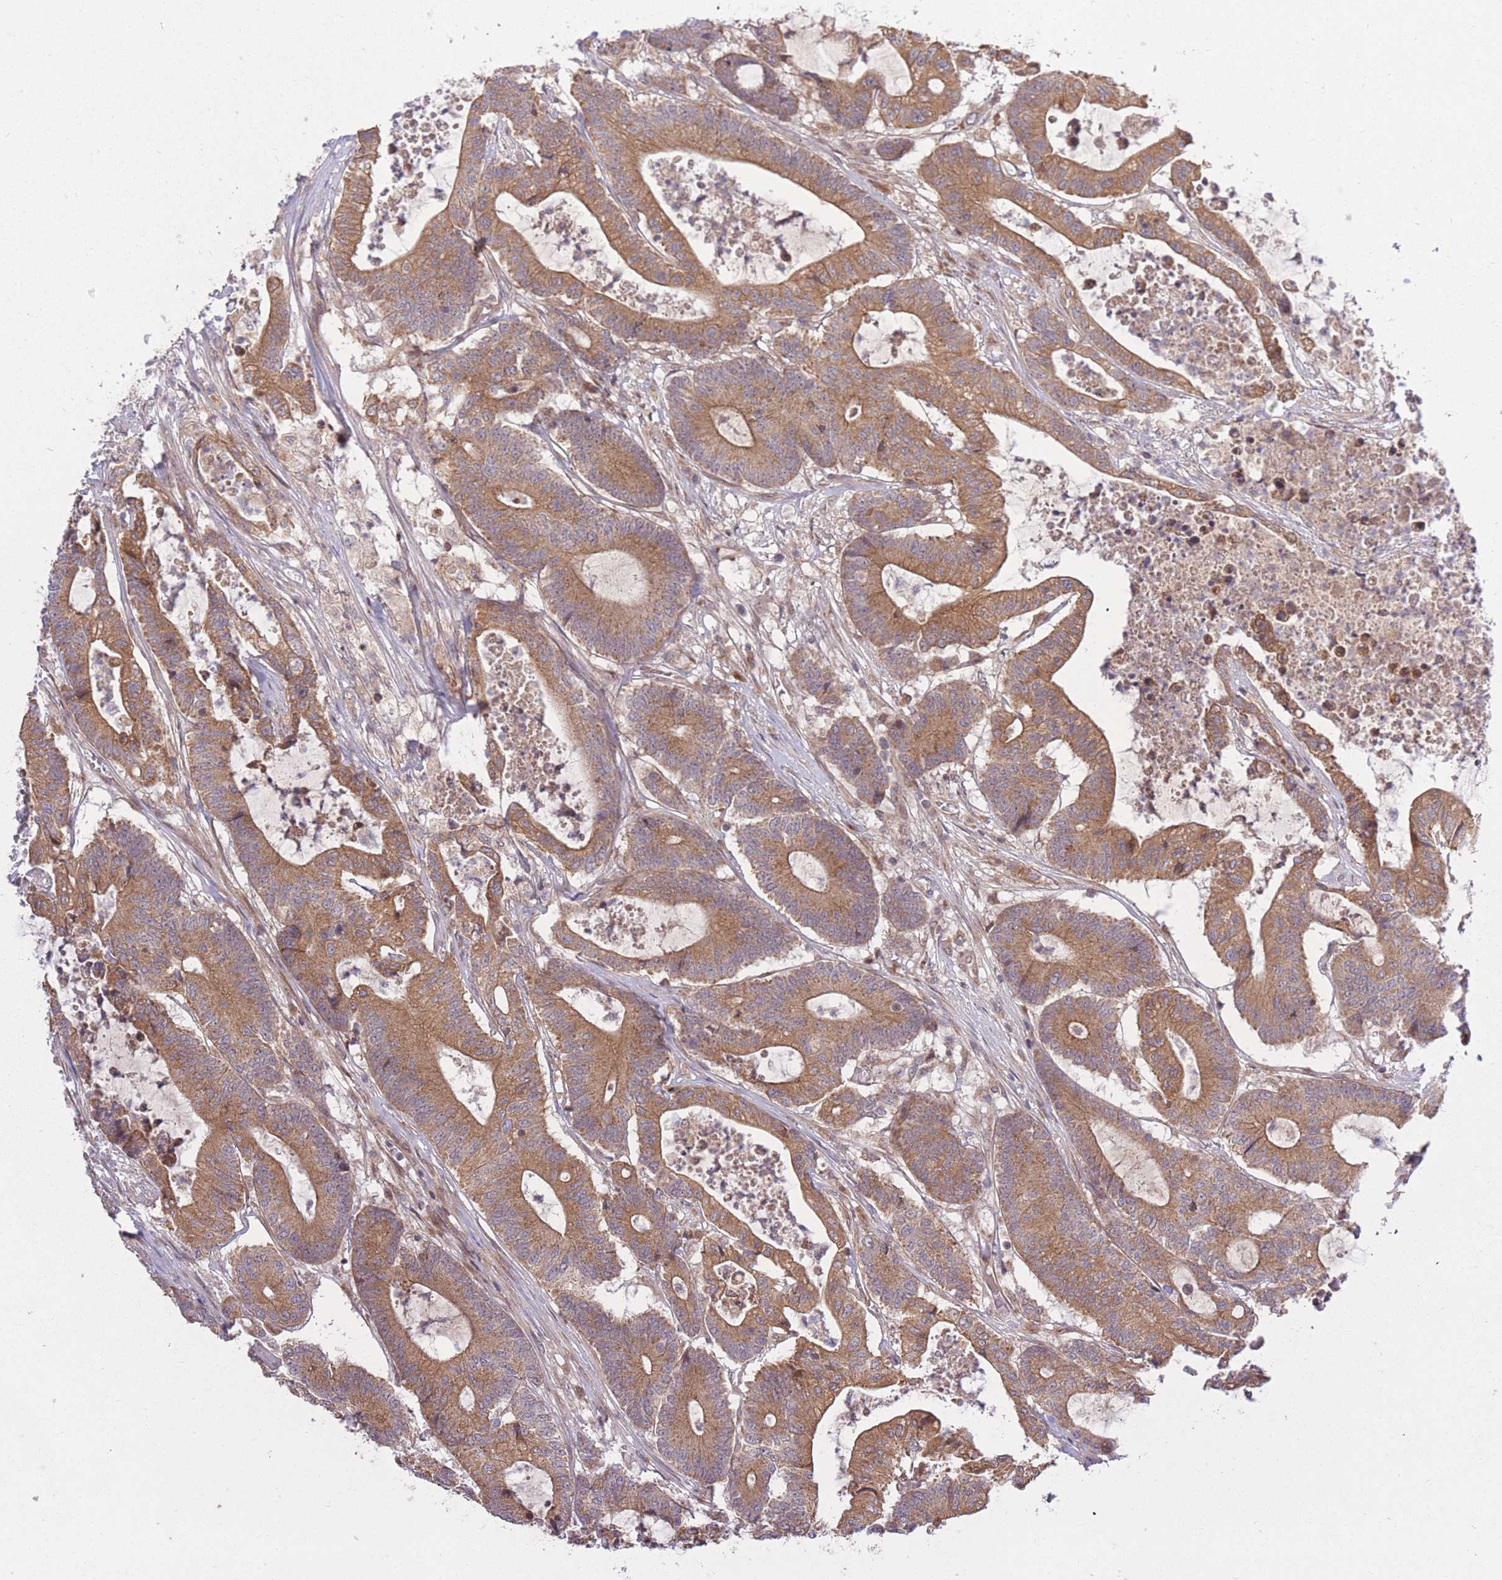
{"staining": {"intensity": "moderate", "quantity": ">75%", "location": "cytoplasmic/membranous"}, "tissue": "colorectal cancer", "cell_type": "Tumor cells", "image_type": "cancer", "snomed": [{"axis": "morphology", "description": "Adenocarcinoma, NOS"}, {"axis": "topography", "description": "Colon"}], "caption": "An immunohistochemistry (IHC) histopathology image of neoplastic tissue is shown. Protein staining in brown labels moderate cytoplasmic/membranous positivity in colorectal adenocarcinoma within tumor cells.", "gene": "ZNF391", "patient": {"sex": "female", "age": 84}}